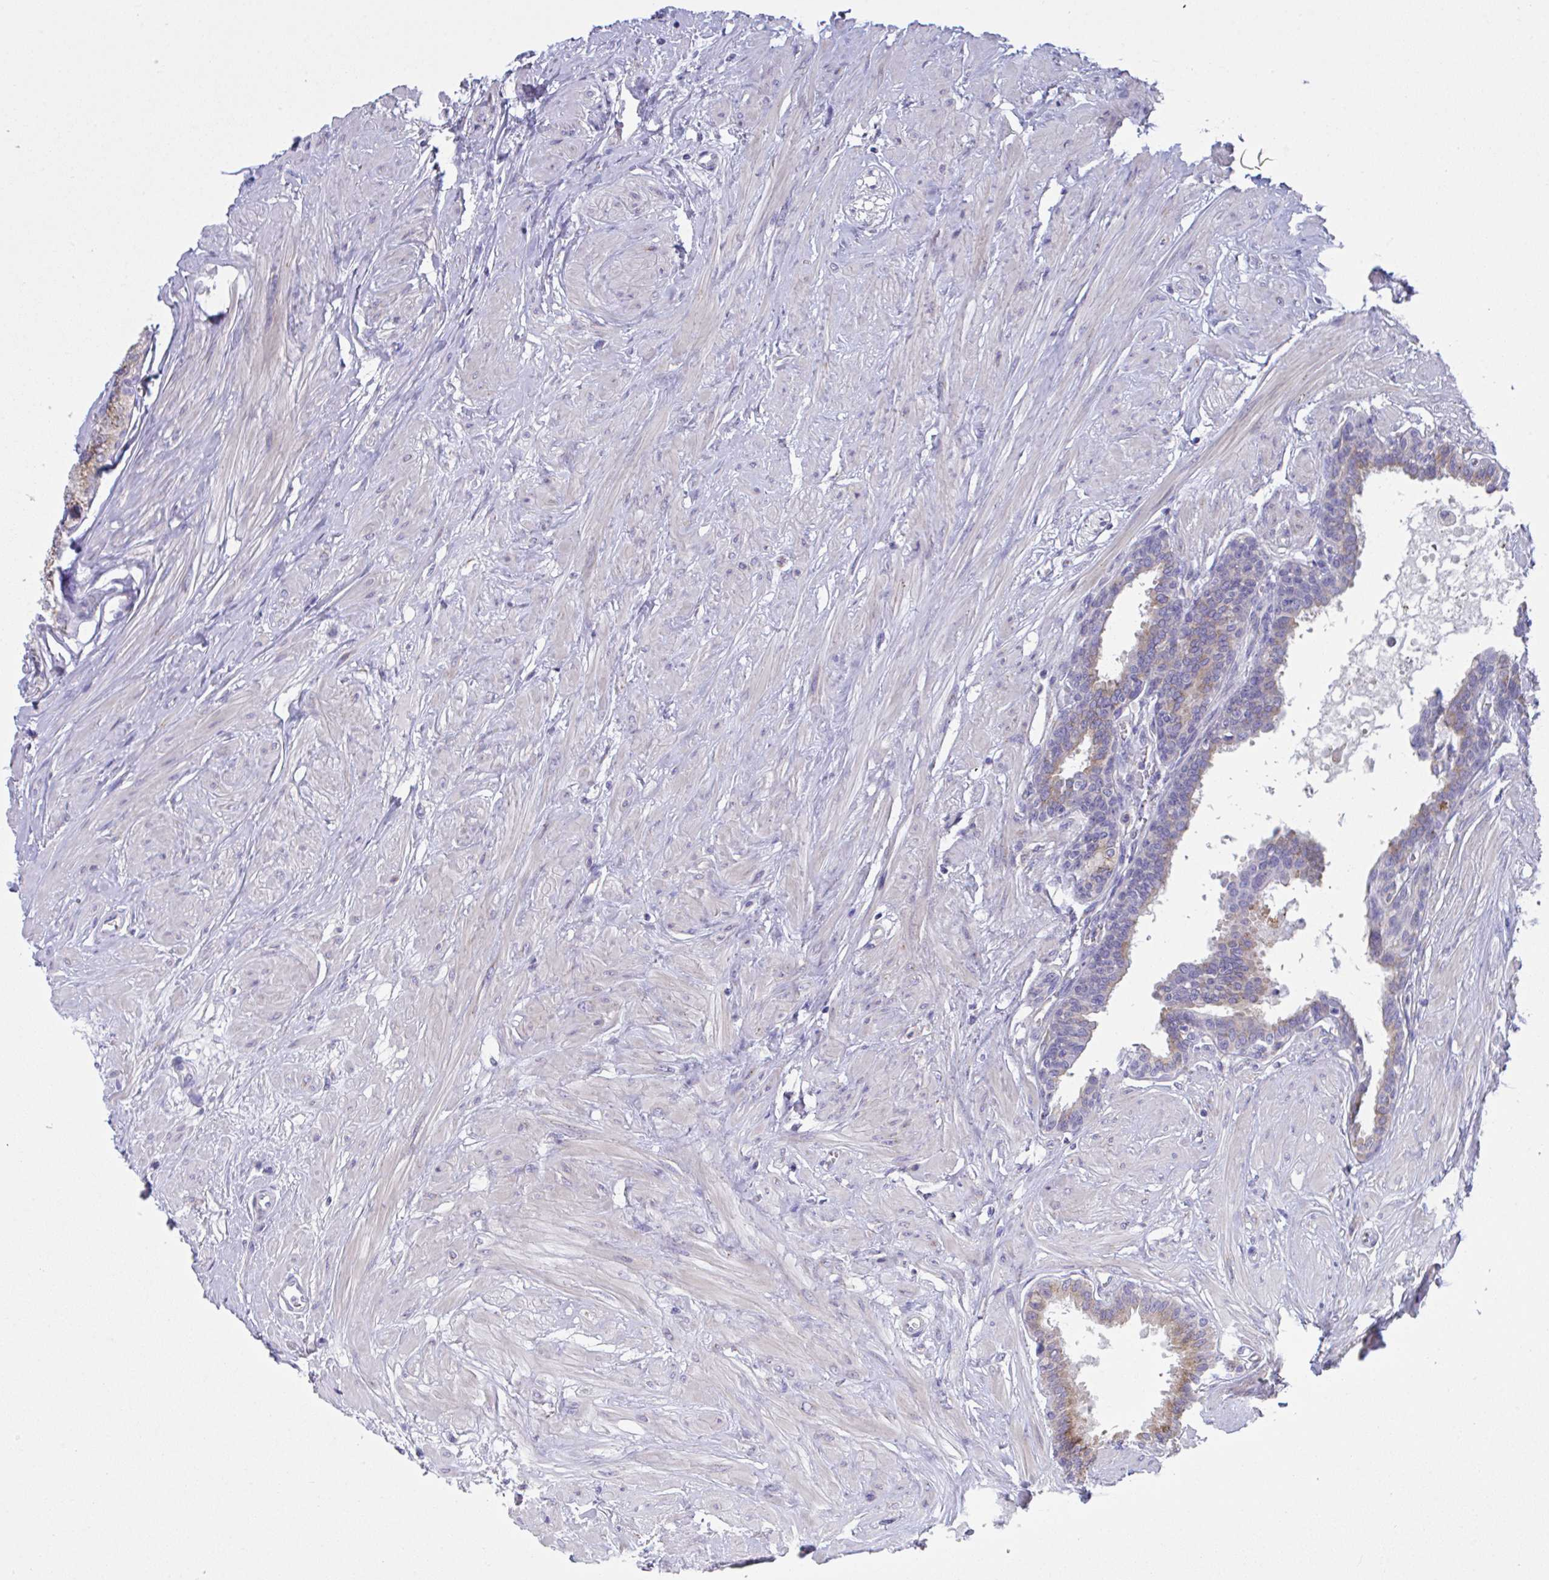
{"staining": {"intensity": "weak", "quantity": "25%-75%", "location": "cytoplasmic/membranous"}, "tissue": "seminal vesicle", "cell_type": "Glandular cells", "image_type": "normal", "snomed": [{"axis": "morphology", "description": "Normal tissue, NOS"}, {"axis": "topography", "description": "Prostate"}, {"axis": "topography", "description": "Seminal veicle"}], "caption": "Benign seminal vesicle was stained to show a protein in brown. There is low levels of weak cytoplasmic/membranous expression in about 25%-75% of glandular cells. (Stains: DAB in brown, nuclei in blue, Microscopy: brightfield microscopy at high magnification).", "gene": "MIA3", "patient": {"sex": "male", "age": 60}}